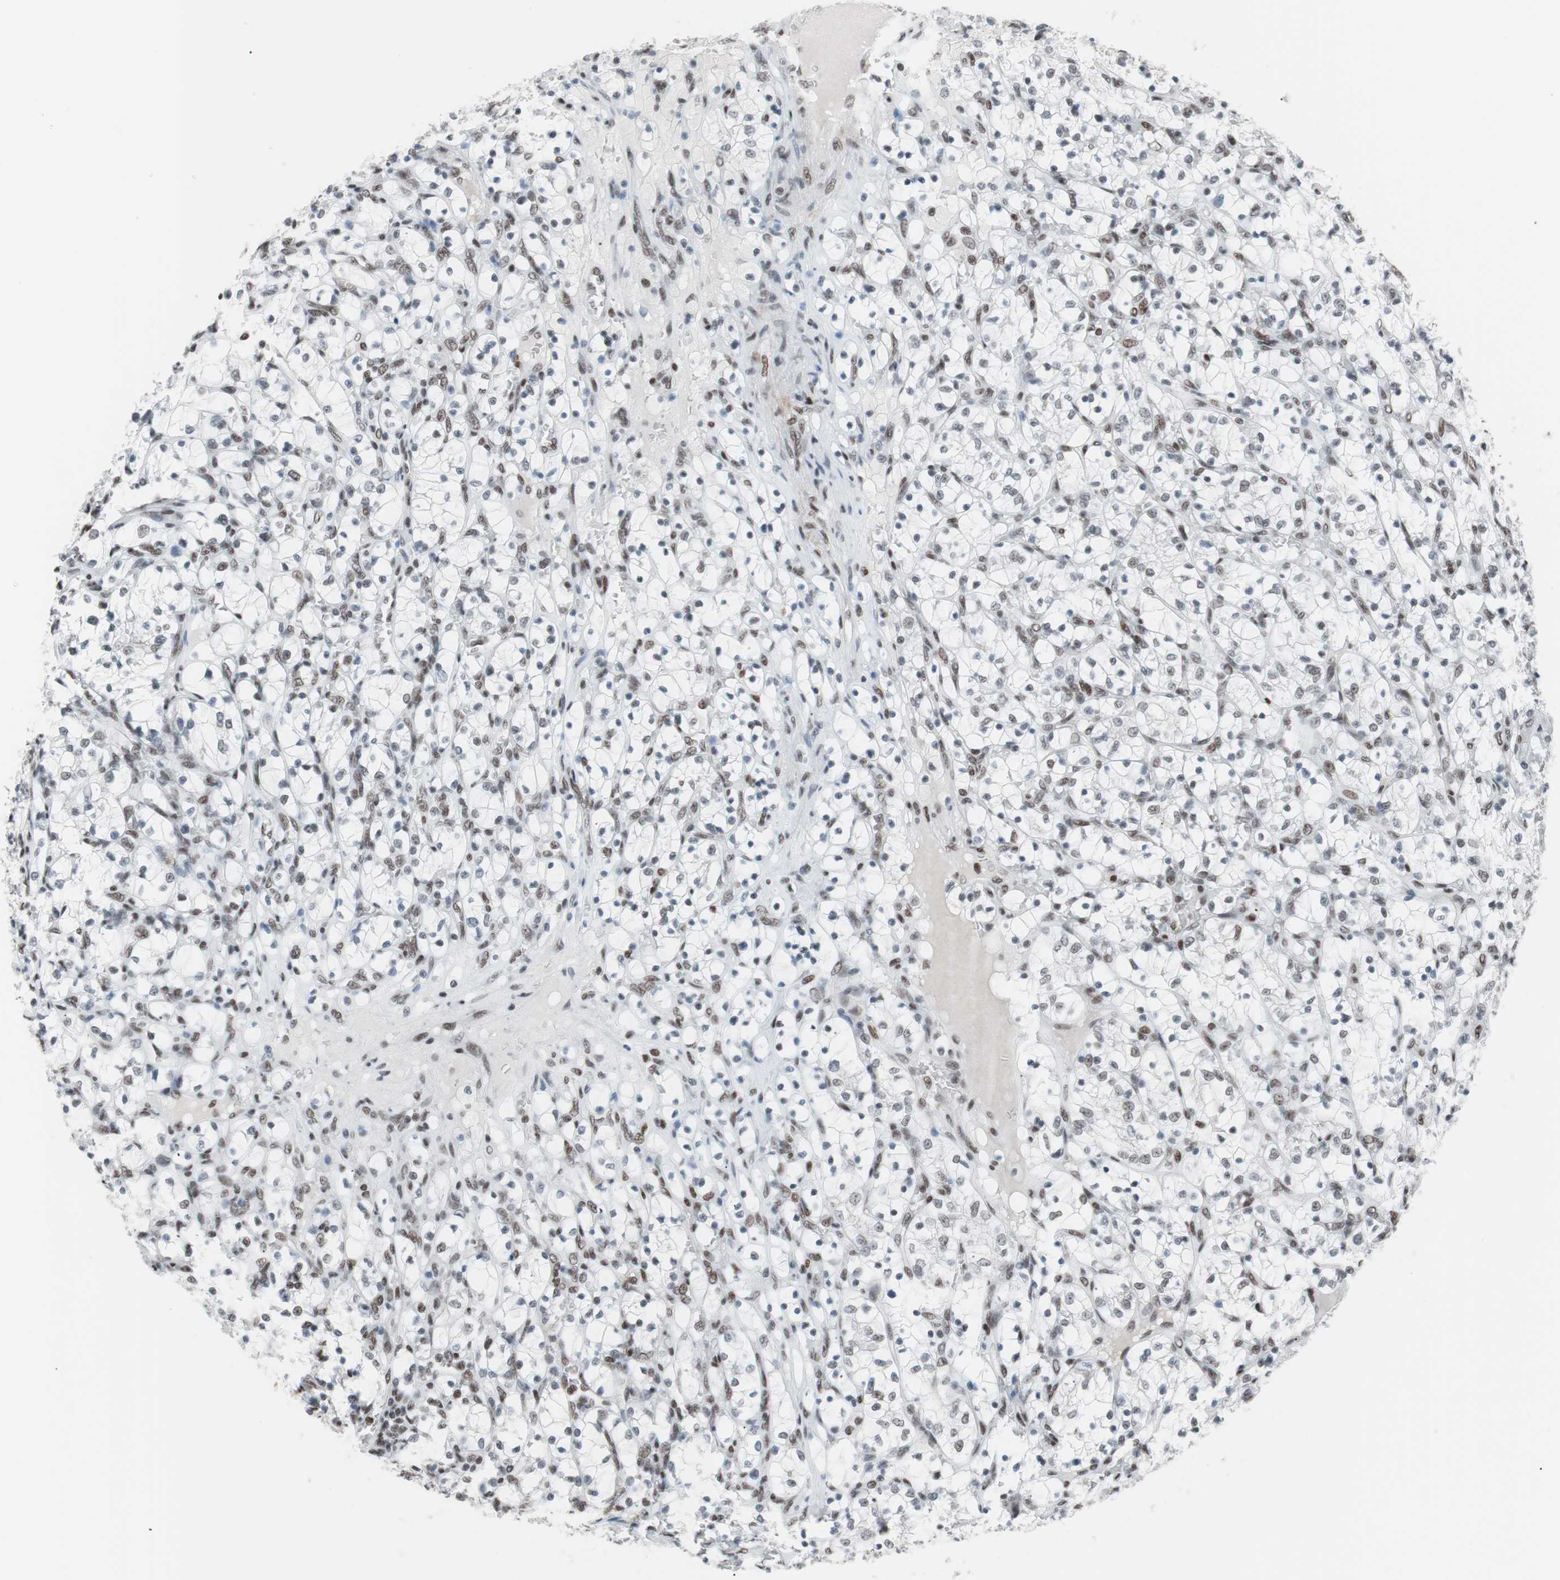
{"staining": {"intensity": "weak", "quantity": "25%-75%", "location": "nuclear"}, "tissue": "renal cancer", "cell_type": "Tumor cells", "image_type": "cancer", "snomed": [{"axis": "morphology", "description": "Adenocarcinoma, NOS"}, {"axis": "topography", "description": "Kidney"}], "caption": "Protein analysis of renal cancer tissue exhibits weak nuclear expression in about 25%-75% of tumor cells. (DAB (3,3'-diaminobenzidine) IHC with brightfield microscopy, high magnification).", "gene": "ARID1A", "patient": {"sex": "female", "age": 69}}